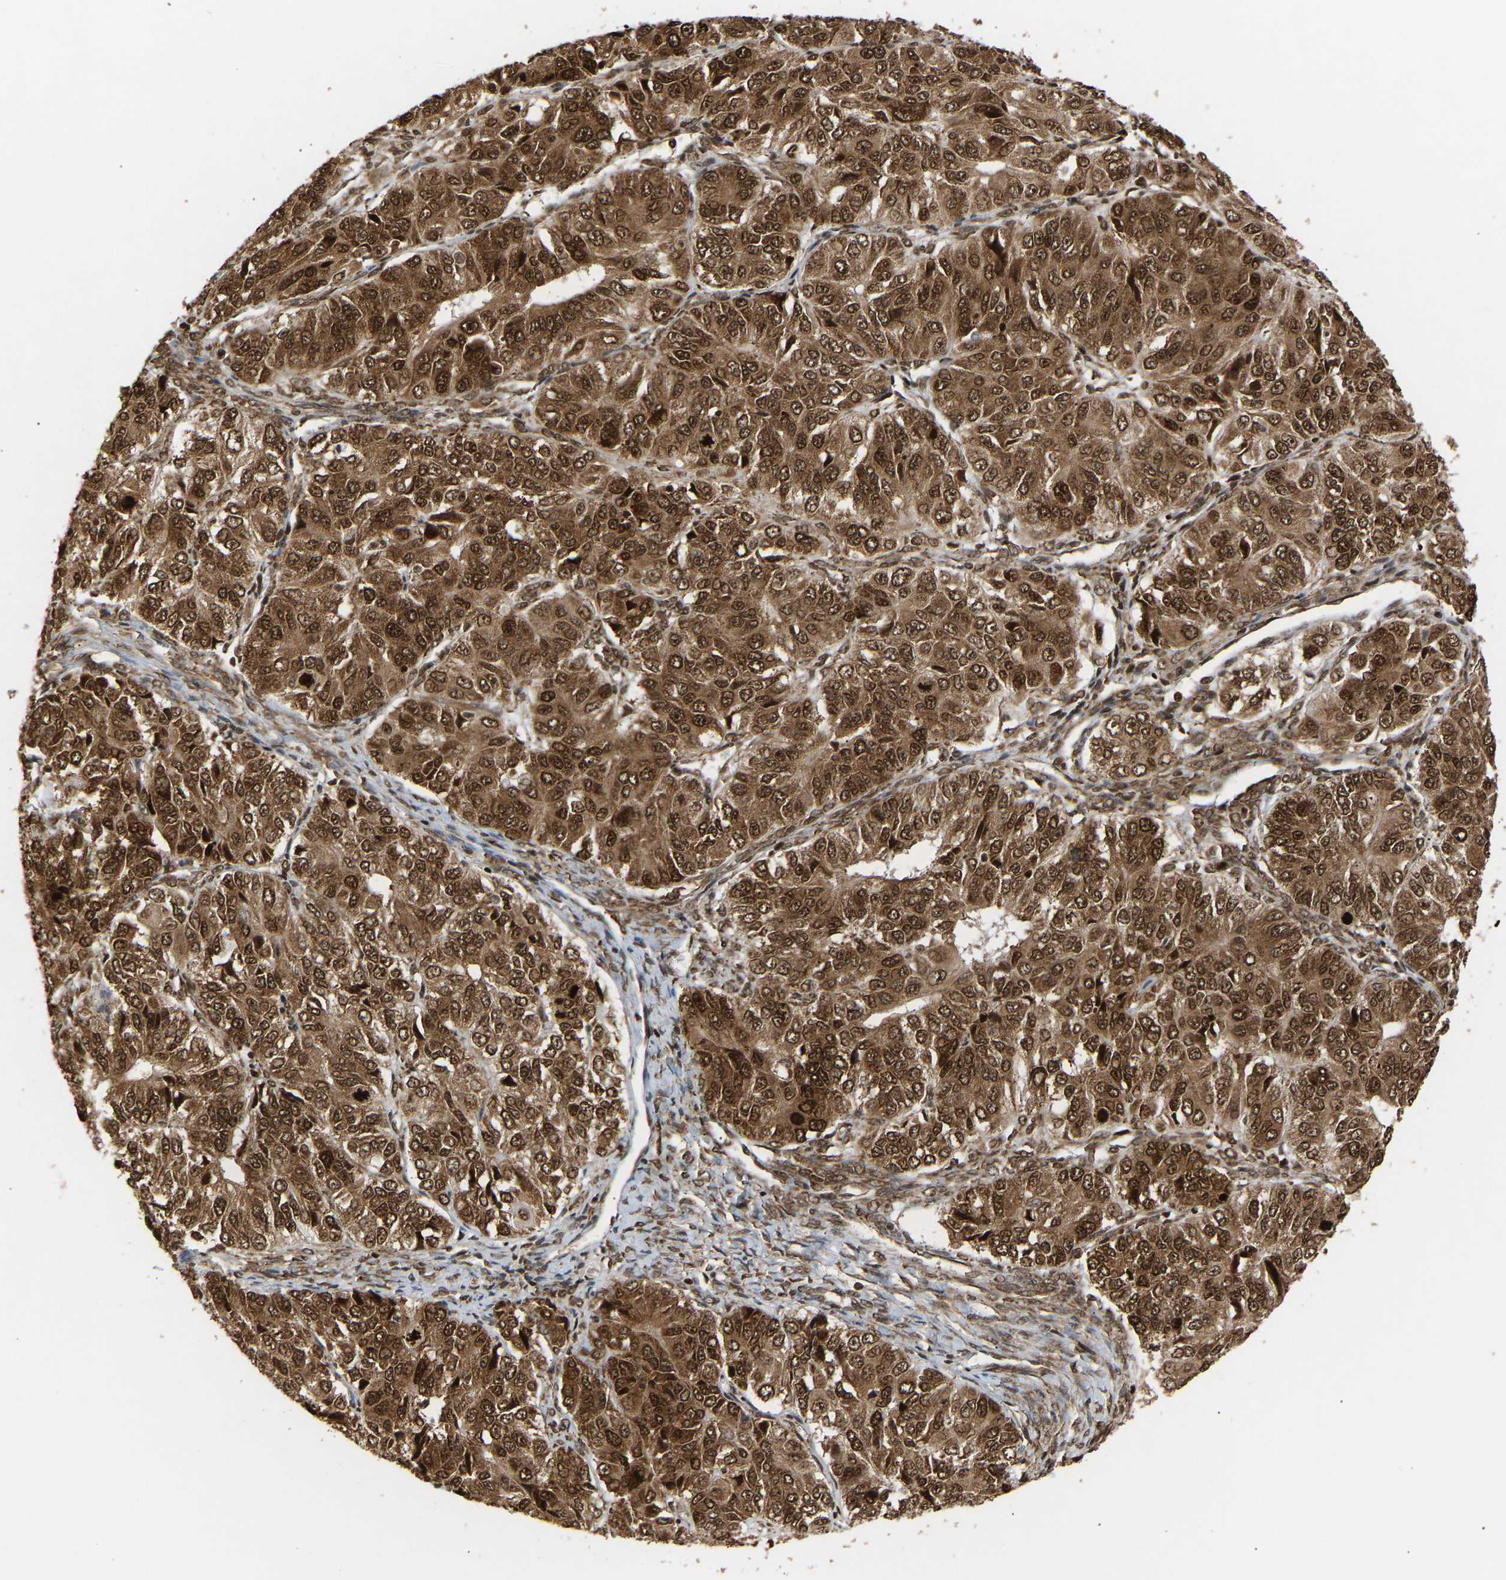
{"staining": {"intensity": "moderate", "quantity": ">75%", "location": "cytoplasmic/membranous,nuclear"}, "tissue": "ovarian cancer", "cell_type": "Tumor cells", "image_type": "cancer", "snomed": [{"axis": "morphology", "description": "Carcinoma, endometroid"}, {"axis": "topography", "description": "Ovary"}], "caption": "Human endometroid carcinoma (ovarian) stained with a brown dye exhibits moderate cytoplasmic/membranous and nuclear positive expression in about >75% of tumor cells.", "gene": "ALYREF", "patient": {"sex": "female", "age": 51}}